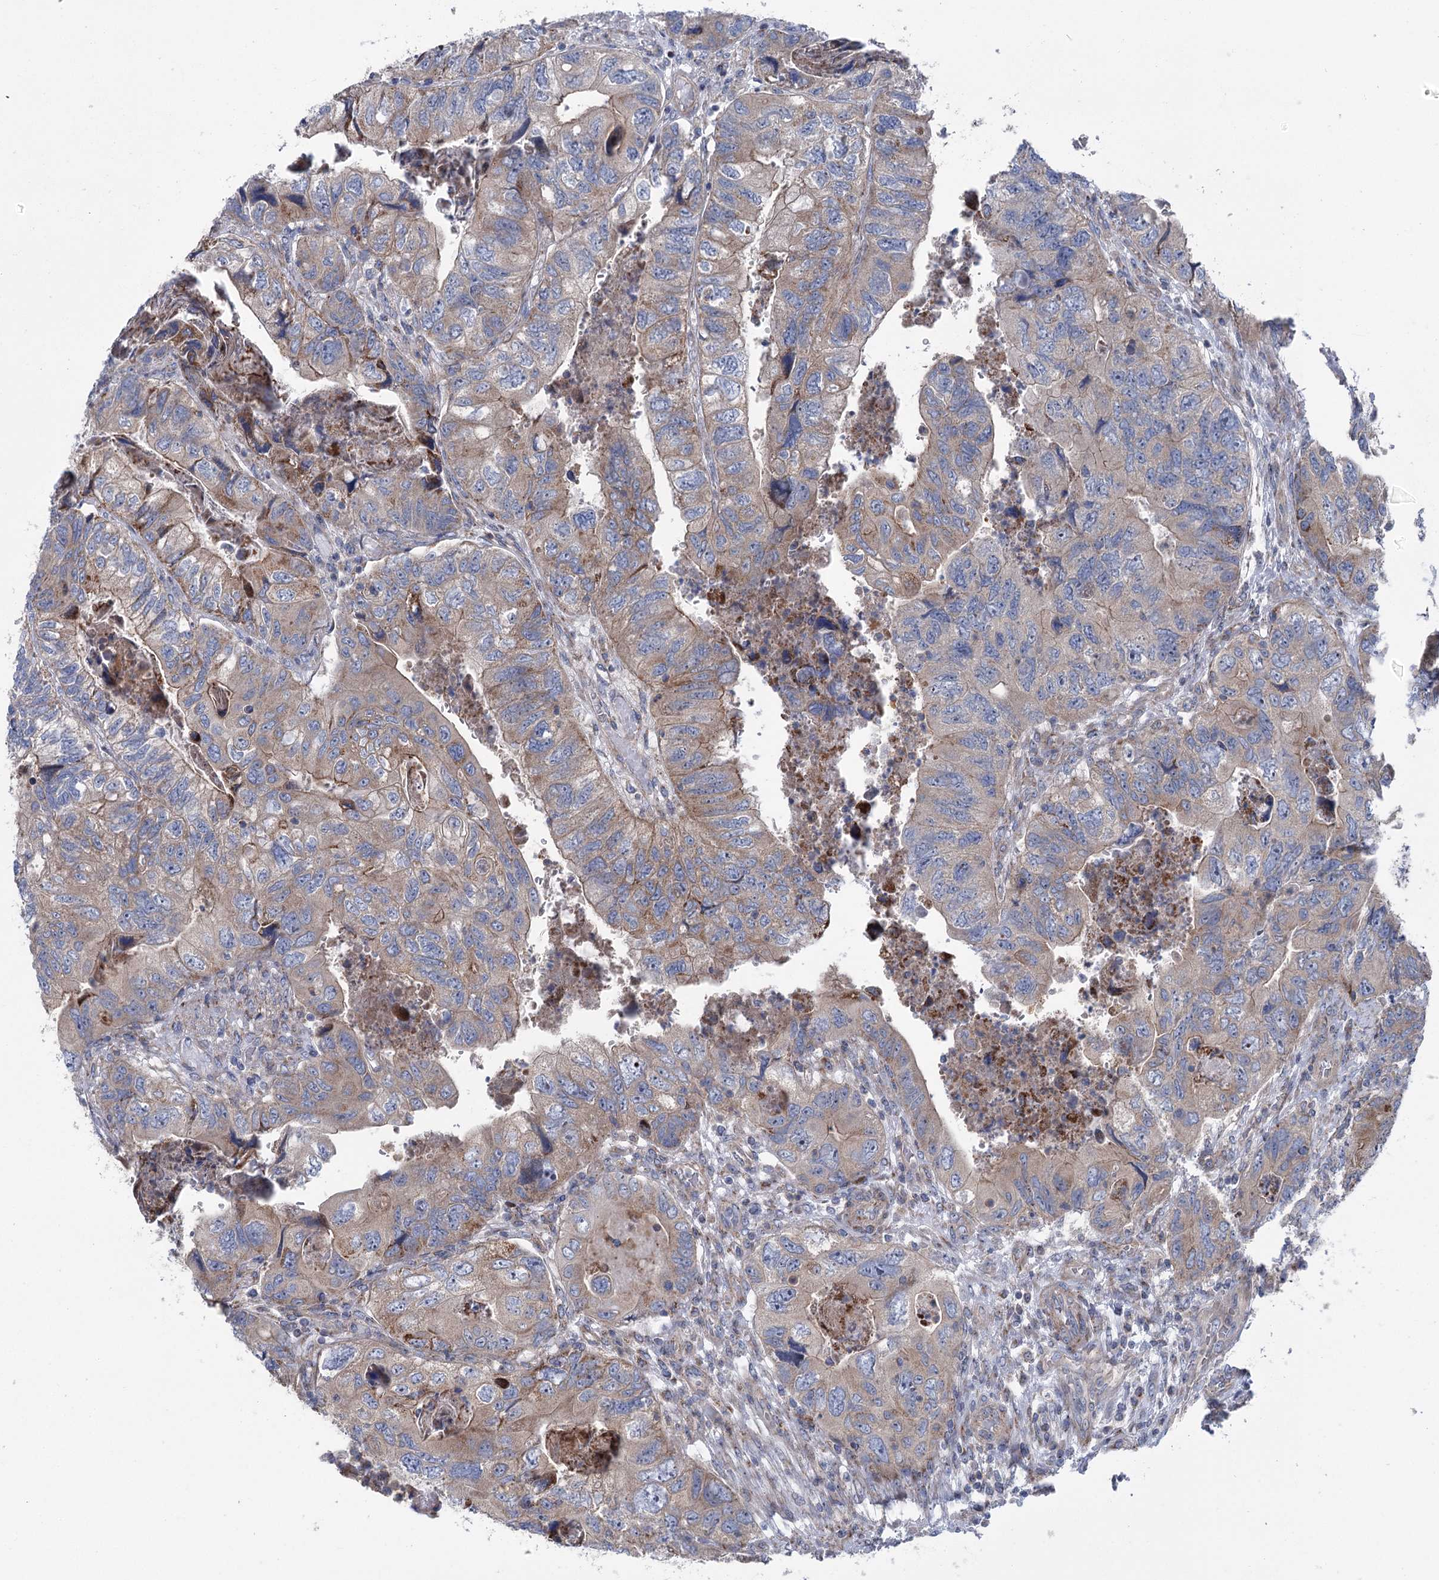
{"staining": {"intensity": "moderate", "quantity": "<25%", "location": "cytoplasmic/membranous"}, "tissue": "colorectal cancer", "cell_type": "Tumor cells", "image_type": "cancer", "snomed": [{"axis": "morphology", "description": "Adenocarcinoma, NOS"}, {"axis": "topography", "description": "Rectum"}], "caption": "Immunohistochemical staining of human colorectal cancer (adenocarcinoma) reveals low levels of moderate cytoplasmic/membranous positivity in approximately <25% of tumor cells.", "gene": "MARK2", "patient": {"sex": "male", "age": 63}}